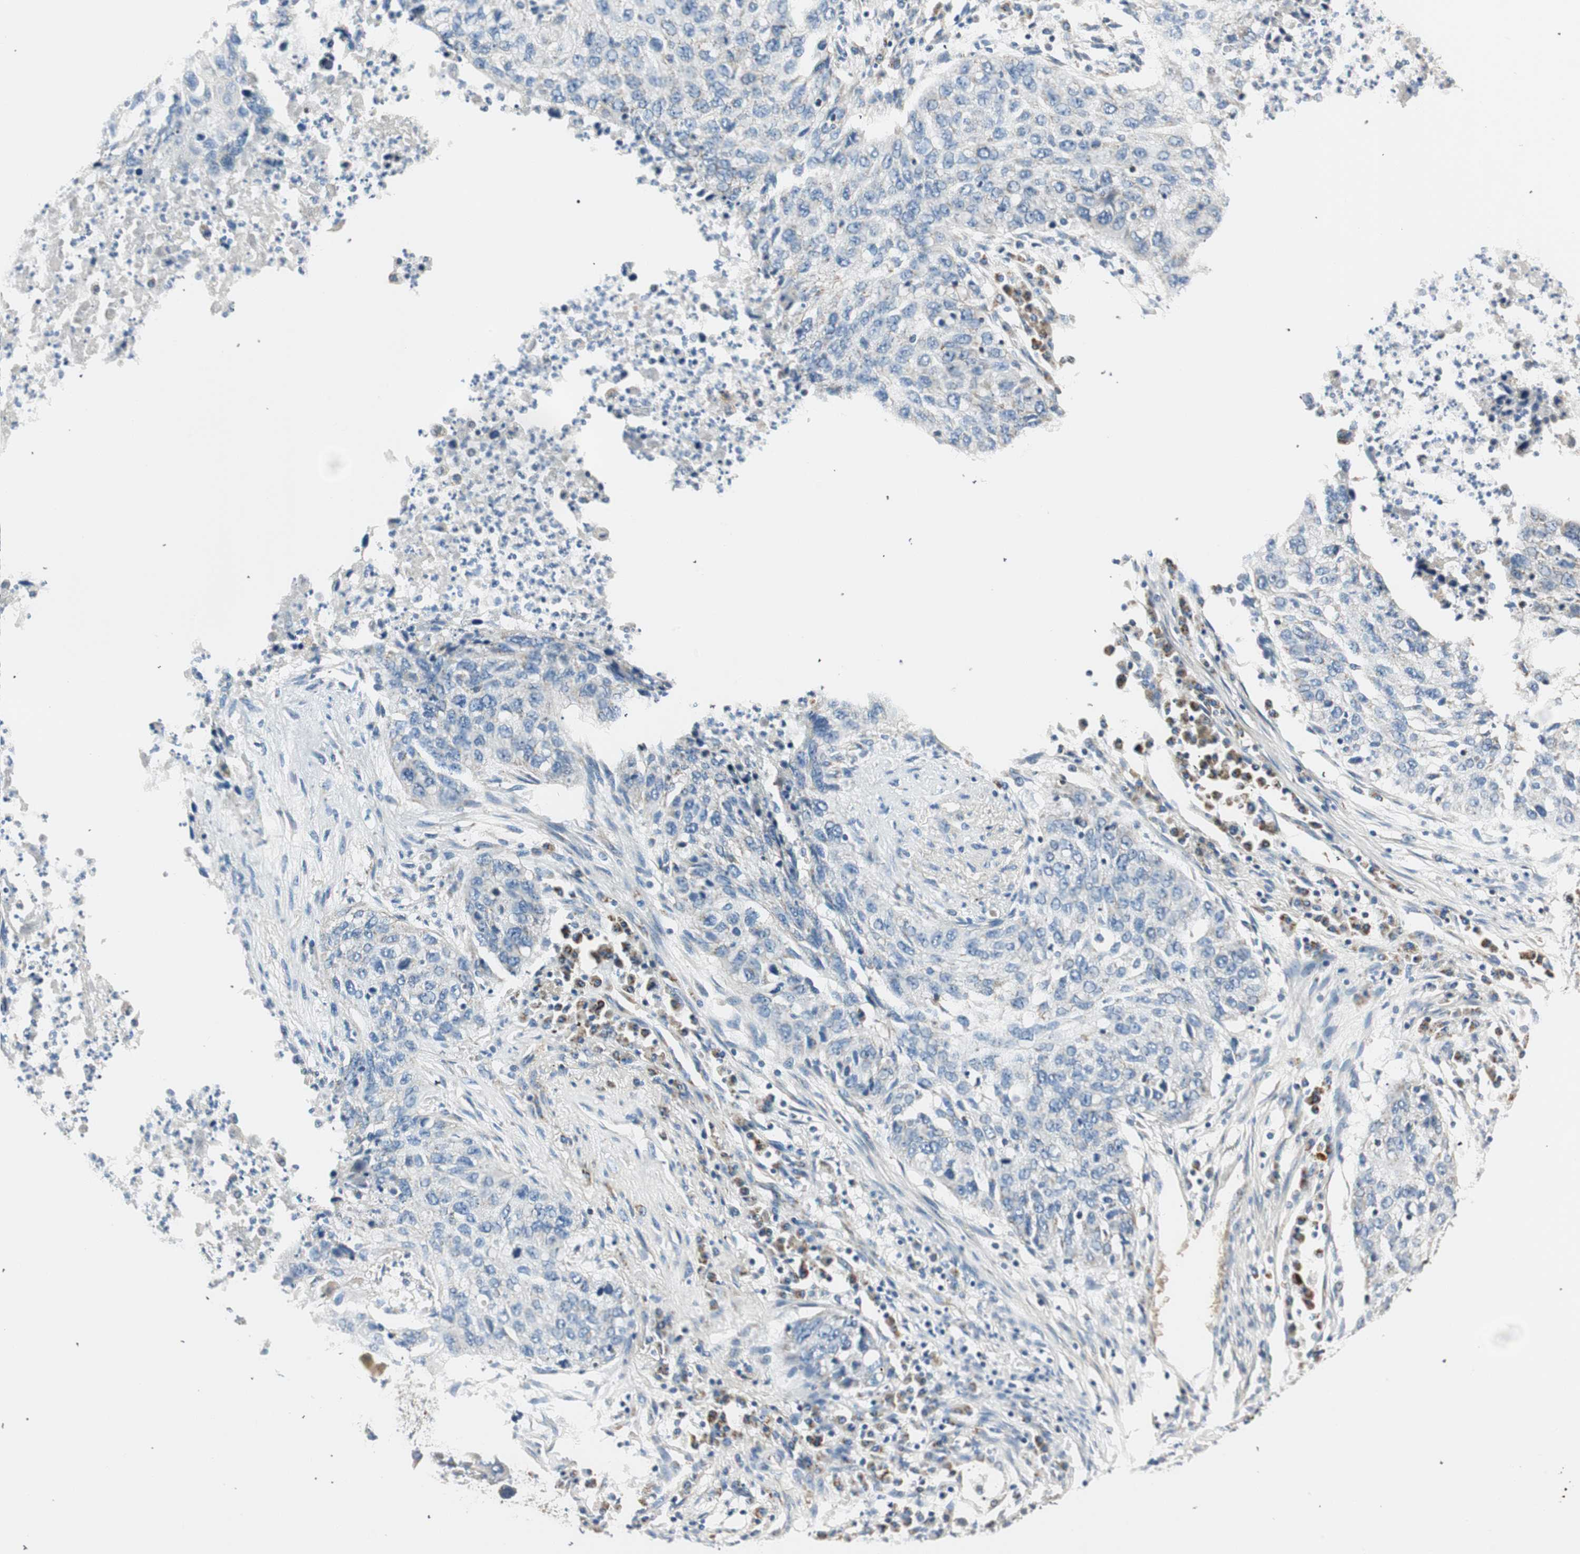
{"staining": {"intensity": "negative", "quantity": "none", "location": "none"}, "tissue": "lung cancer", "cell_type": "Tumor cells", "image_type": "cancer", "snomed": [{"axis": "morphology", "description": "Squamous cell carcinoma, NOS"}, {"axis": "topography", "description": "Lung"}], "caption": "Tumor cells are negative for protein expression in human lung squamous cell carcinoma.", "gene": "RORB", "patient": {"sex": "female", "age": 63}}